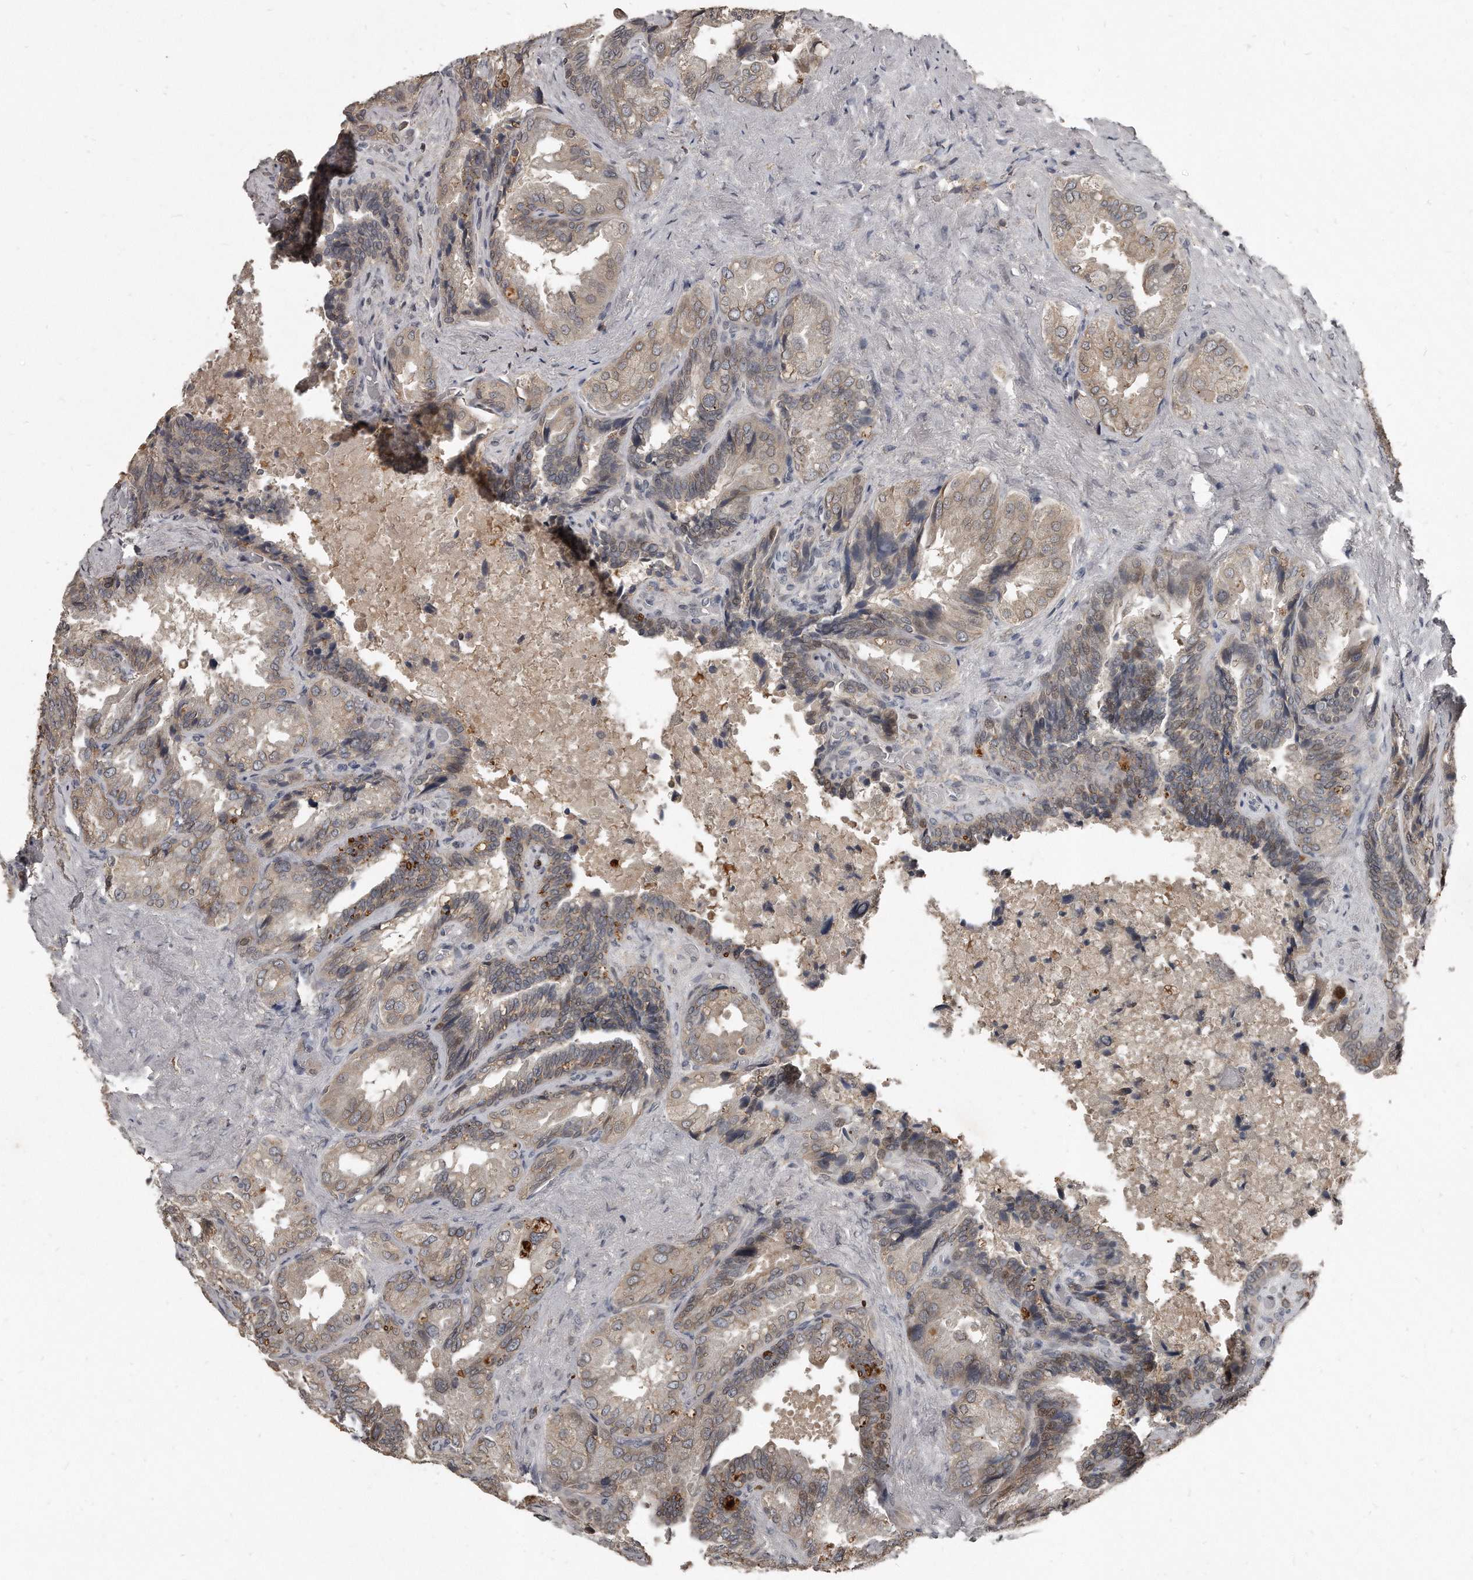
{"staining": {"intensity": "moderate", "quantity": "25%-75%", "location": "cytoplasmic/membranous,nuclear"}, "tissue": "seminal vesicle", "cell_type": "Glandular cells", "image_type": "normal", "snomed": [{"axis": "morphology", "description": "Normal tissue, NOS"}, {"axis": "topography", "description": "Seminal veicle"}, {"axis": "topography", "description": "Peripheral nerve tissue"}], "caption": "A histopathology image of human seminal vesicle stained for a protein reveals moderate cytoplasmic/membranous,nuclear brown staining in glandular cells. (Brightfield microscopy of DAB IHC at high magnification).", "gene": "GCH1", "patient": {"sex": "male", "age": 63}}